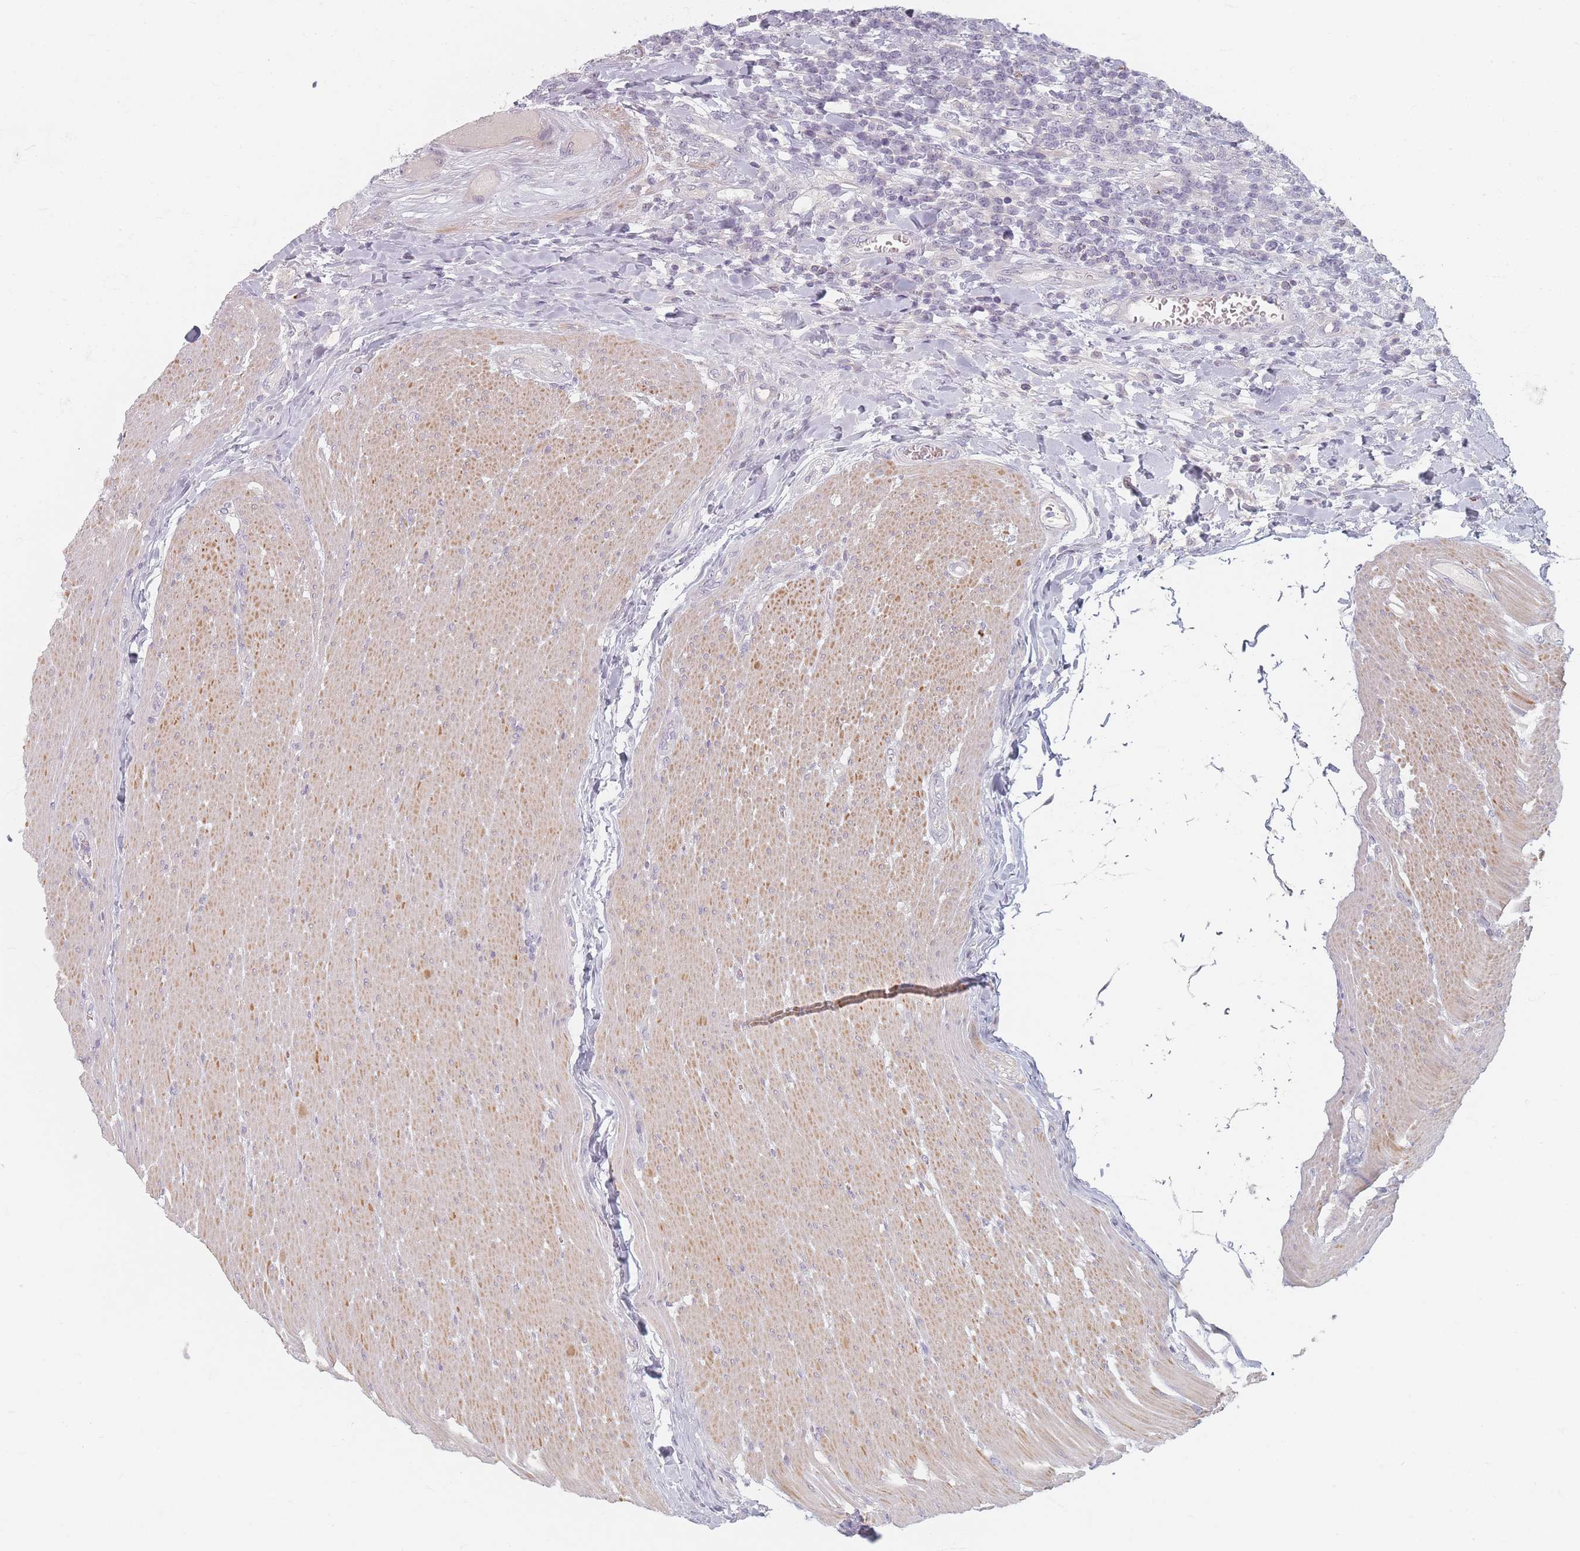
{"staining": {"intensity": "negative", "quantity": "none", "location": "none"}, "tissue": "lymphoma", "cell_type": "Tumor cells", "image_type": "cancer", "snomed": [{"axis": "morphology", "description": "Malignant lymphoma, non-Hodgkin's type, High grade"}, {"axis": "topography", "description": "Small intestine"}], "caption": "High magnification brightfield microscopy of lymphoma stained with DAB (3,3'-diaminobenzidine) (brown) and counterstained with hematoxylin (blue): tumor cells show no significant staining. (Immunohistochemistry (ihc), brightfield microscopy, high magnification).", "gene": "TMOD1", "patient": {"sex": "male", "age": 8}}